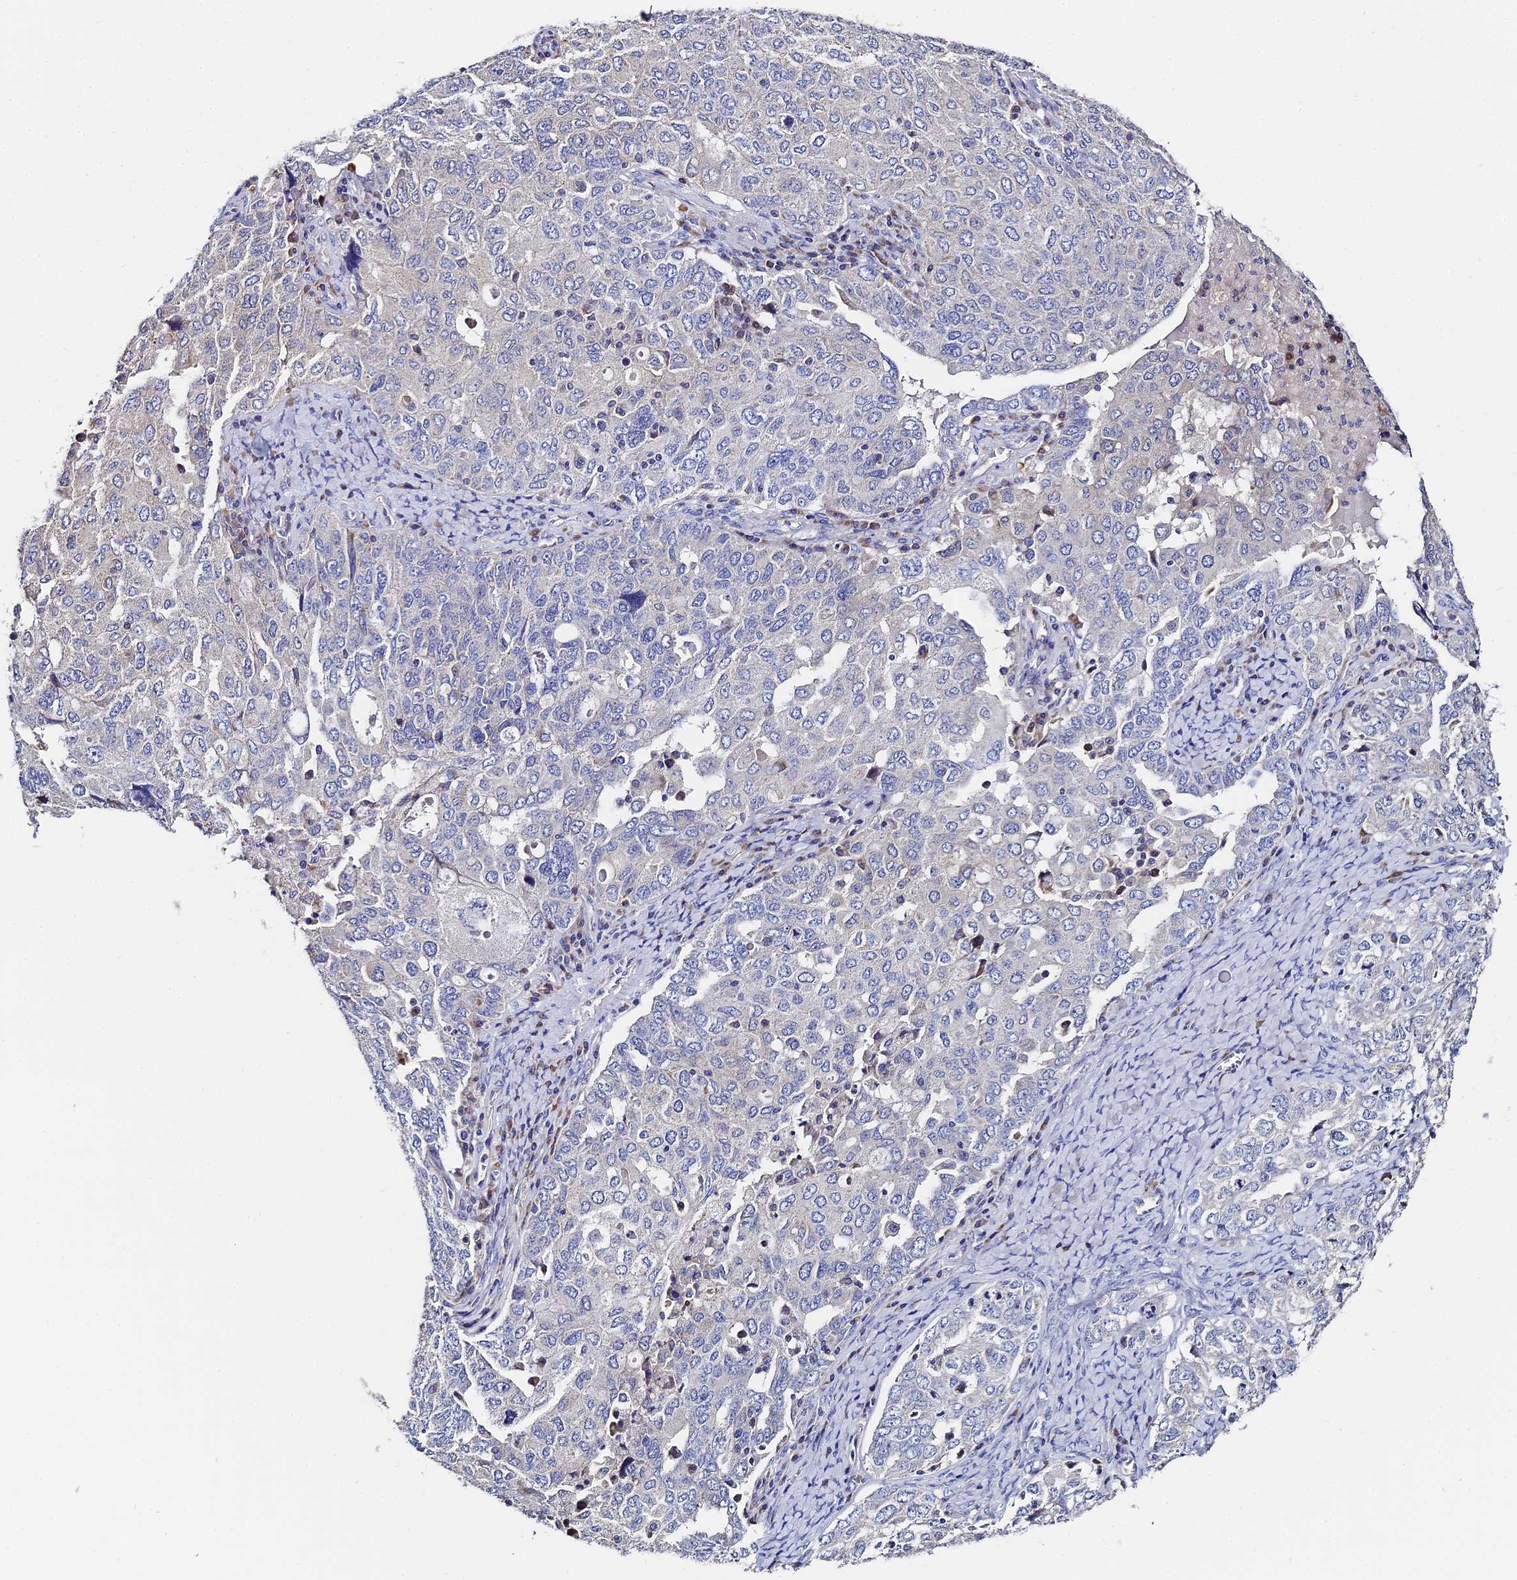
{"staining": {"intensity": "negative", "quantity": "none", "location": "none"}, "tissue": "ovarian cancer", "cell_type": "Tumor cells", "image_type": "cancer", "snomed": [{"axis": "morphology", "description": "Carcinoma, endometroid"}, {"axis": "topography", "description": "Ovary"}], "caption": "IHC image of human ovarian cancer stained for a protein (brown), which reveals no positivity in tumor cells. Brightfield microscopy of immunohistochemistry stained with DAB (3,3'-diaminobenzidine) (brown) and hematoxylin (blue), captured at high magnification.", "gene": "UBE2L3", "patient": {"sex": "female", "age": 62}}